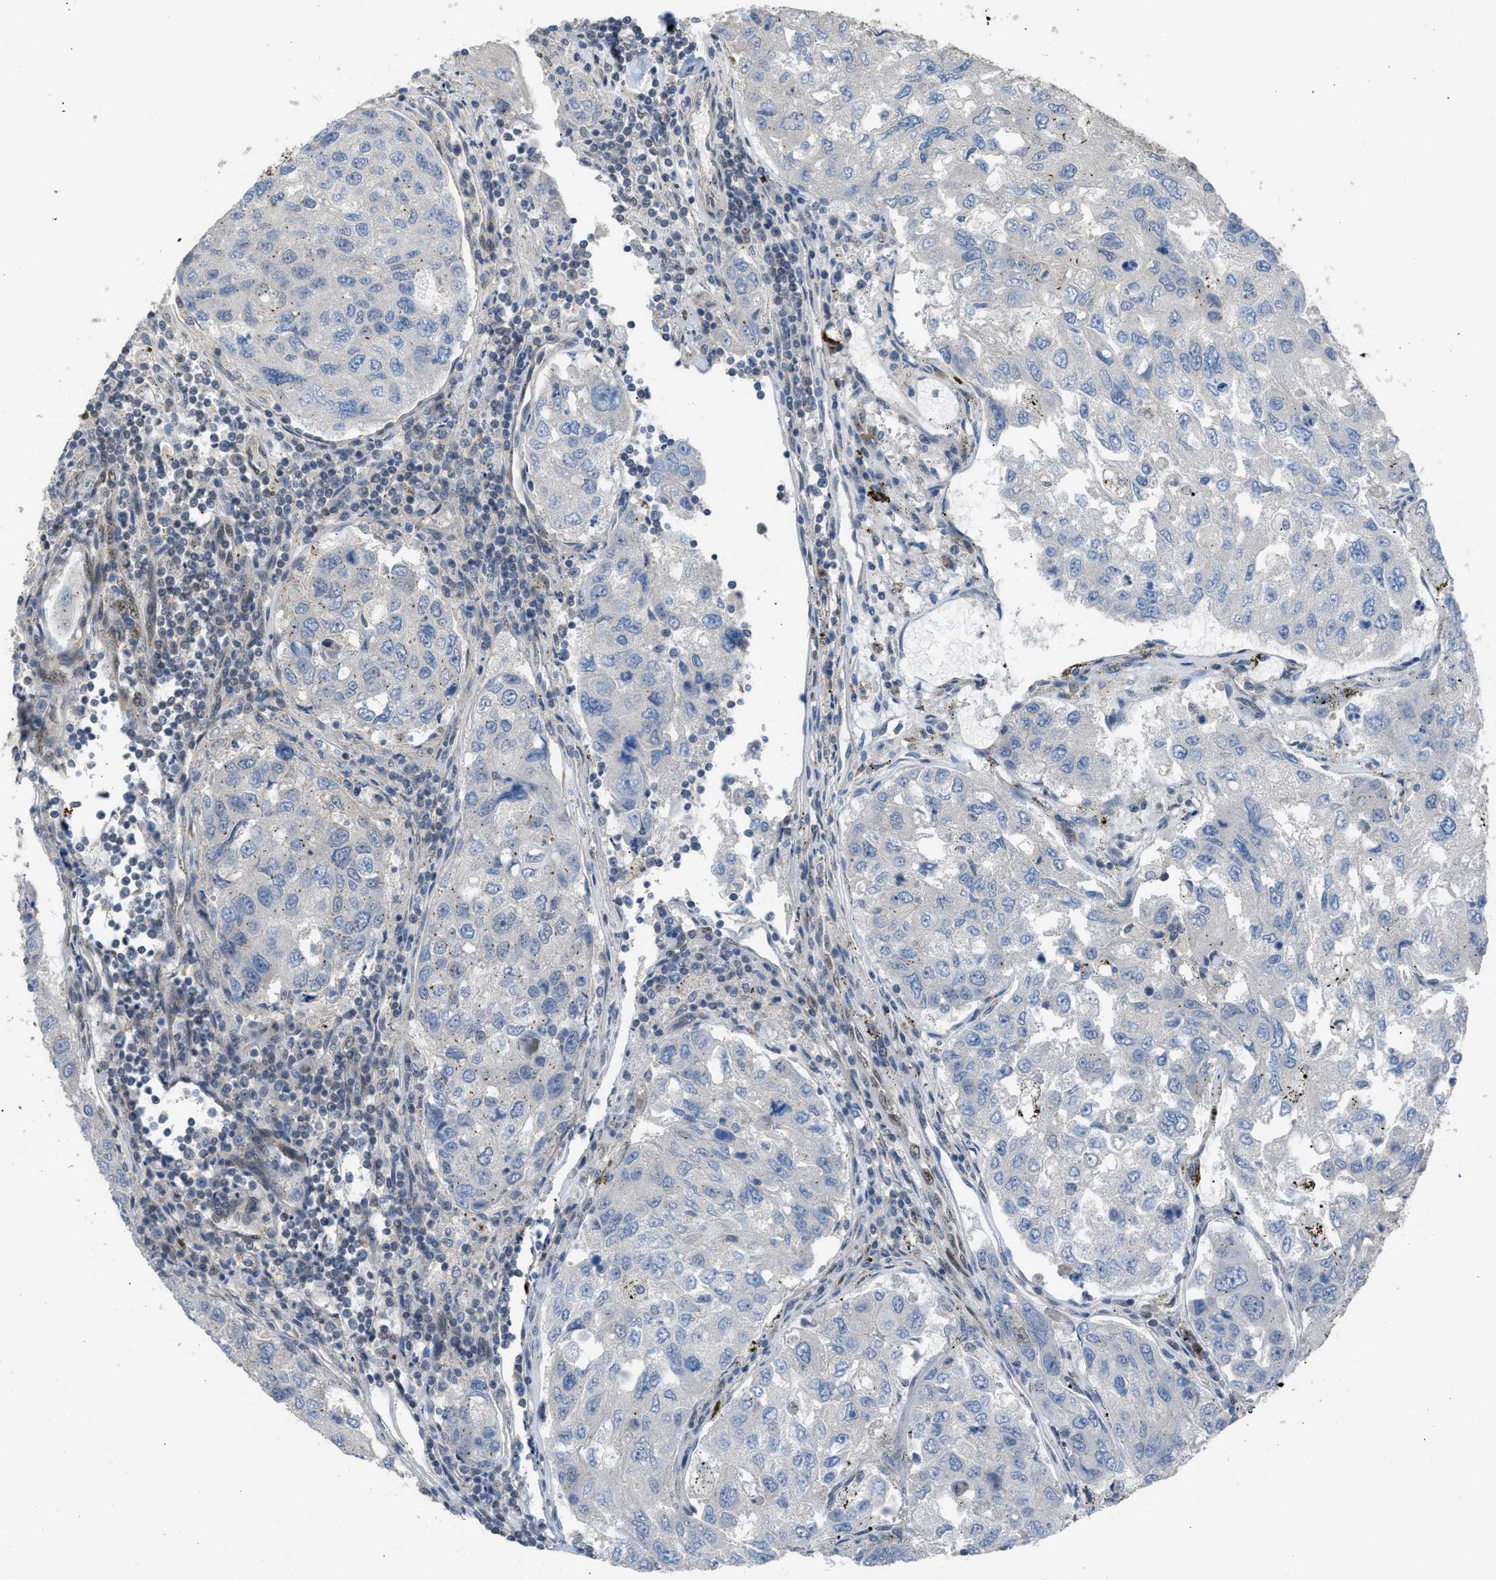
{"staining": {"intensity": "weak", "quantity": "25%-75%", "location": "cytoplasmic/membranous"}, "tissue": "urothelial cancer", "cell_type": "Tumor cells", "image_type": "cancer", "snomed": [{"axis": "morphology", "description": "Urothelial carcinoma, High grade"}, {"axis": "topography", "description": "Lymph node"}, {"axis": "topography", "description": "Urinary bladder"}], "caption": "Immunohistochemistry of urothelial carcinoma (high-grade) reveals low levels of weak cytoplasmic/membranous staining in approximately 25%-75% of tumor cells.", "gene": "CRTC1", "patient": {"sex": "male", "age": 51}}